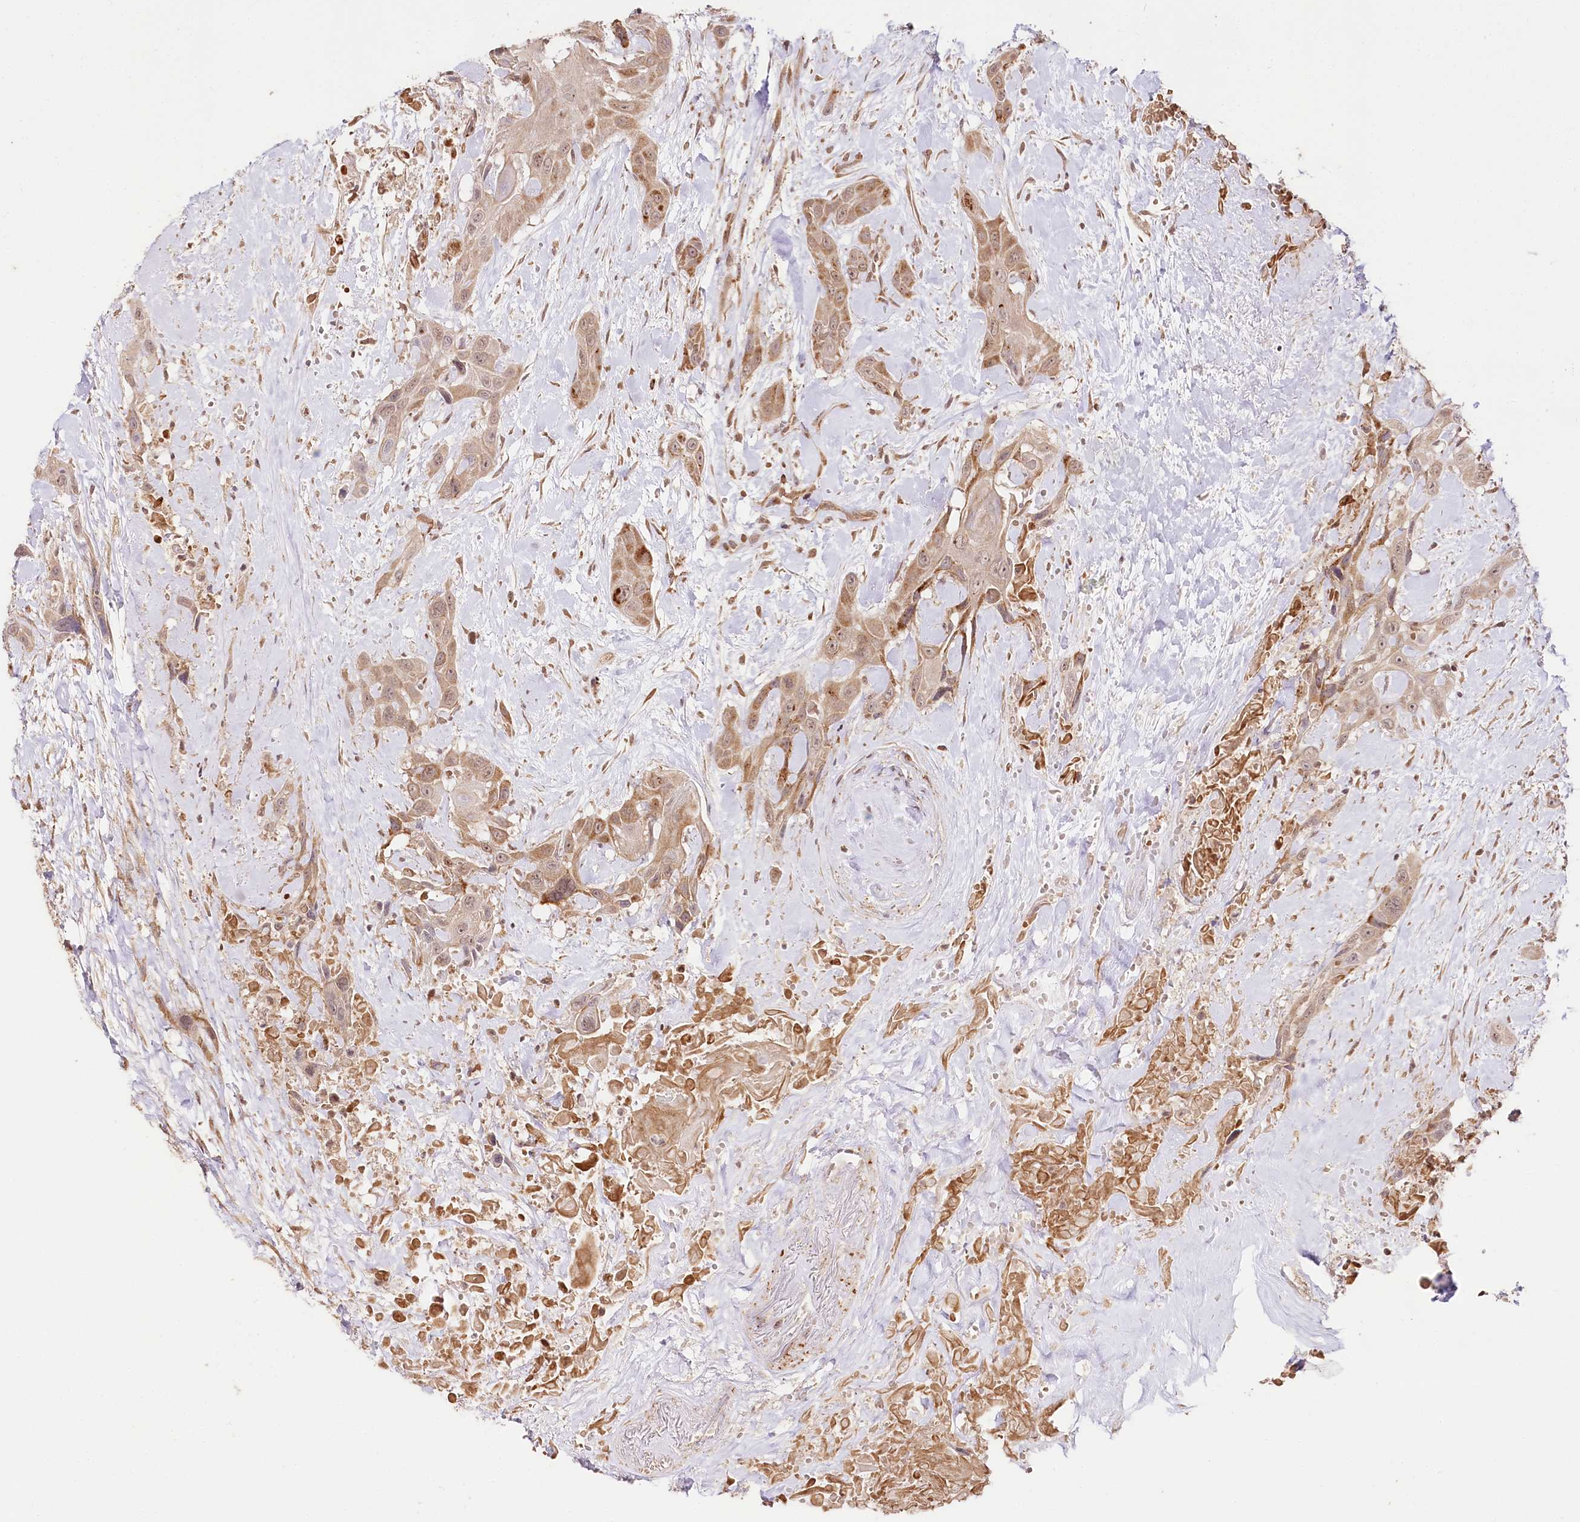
{"staining": {"intensity": "moderate", "quantity": ">75%", "location": "cytoplasmic/membranous,nuclear"}, "tissue": "head and neck cancer", "cell_type": "Tumor cells", "image_type": "cancer", "snomed": [{"axis": "morphology", "description": "Squamous cell carcinoma, NOS"}, {"axis": "topography", "description": "Head-Neck"}], "caption": "Head and neck cancer was stained to show a protein in brown. There is medium levels of moderate cytoplasmic/membranous and nuclear staining in approximately >75% of tumor cells.", "gene": "ENSG00000144785", "patient": {"sex": "male", "age": 81}}